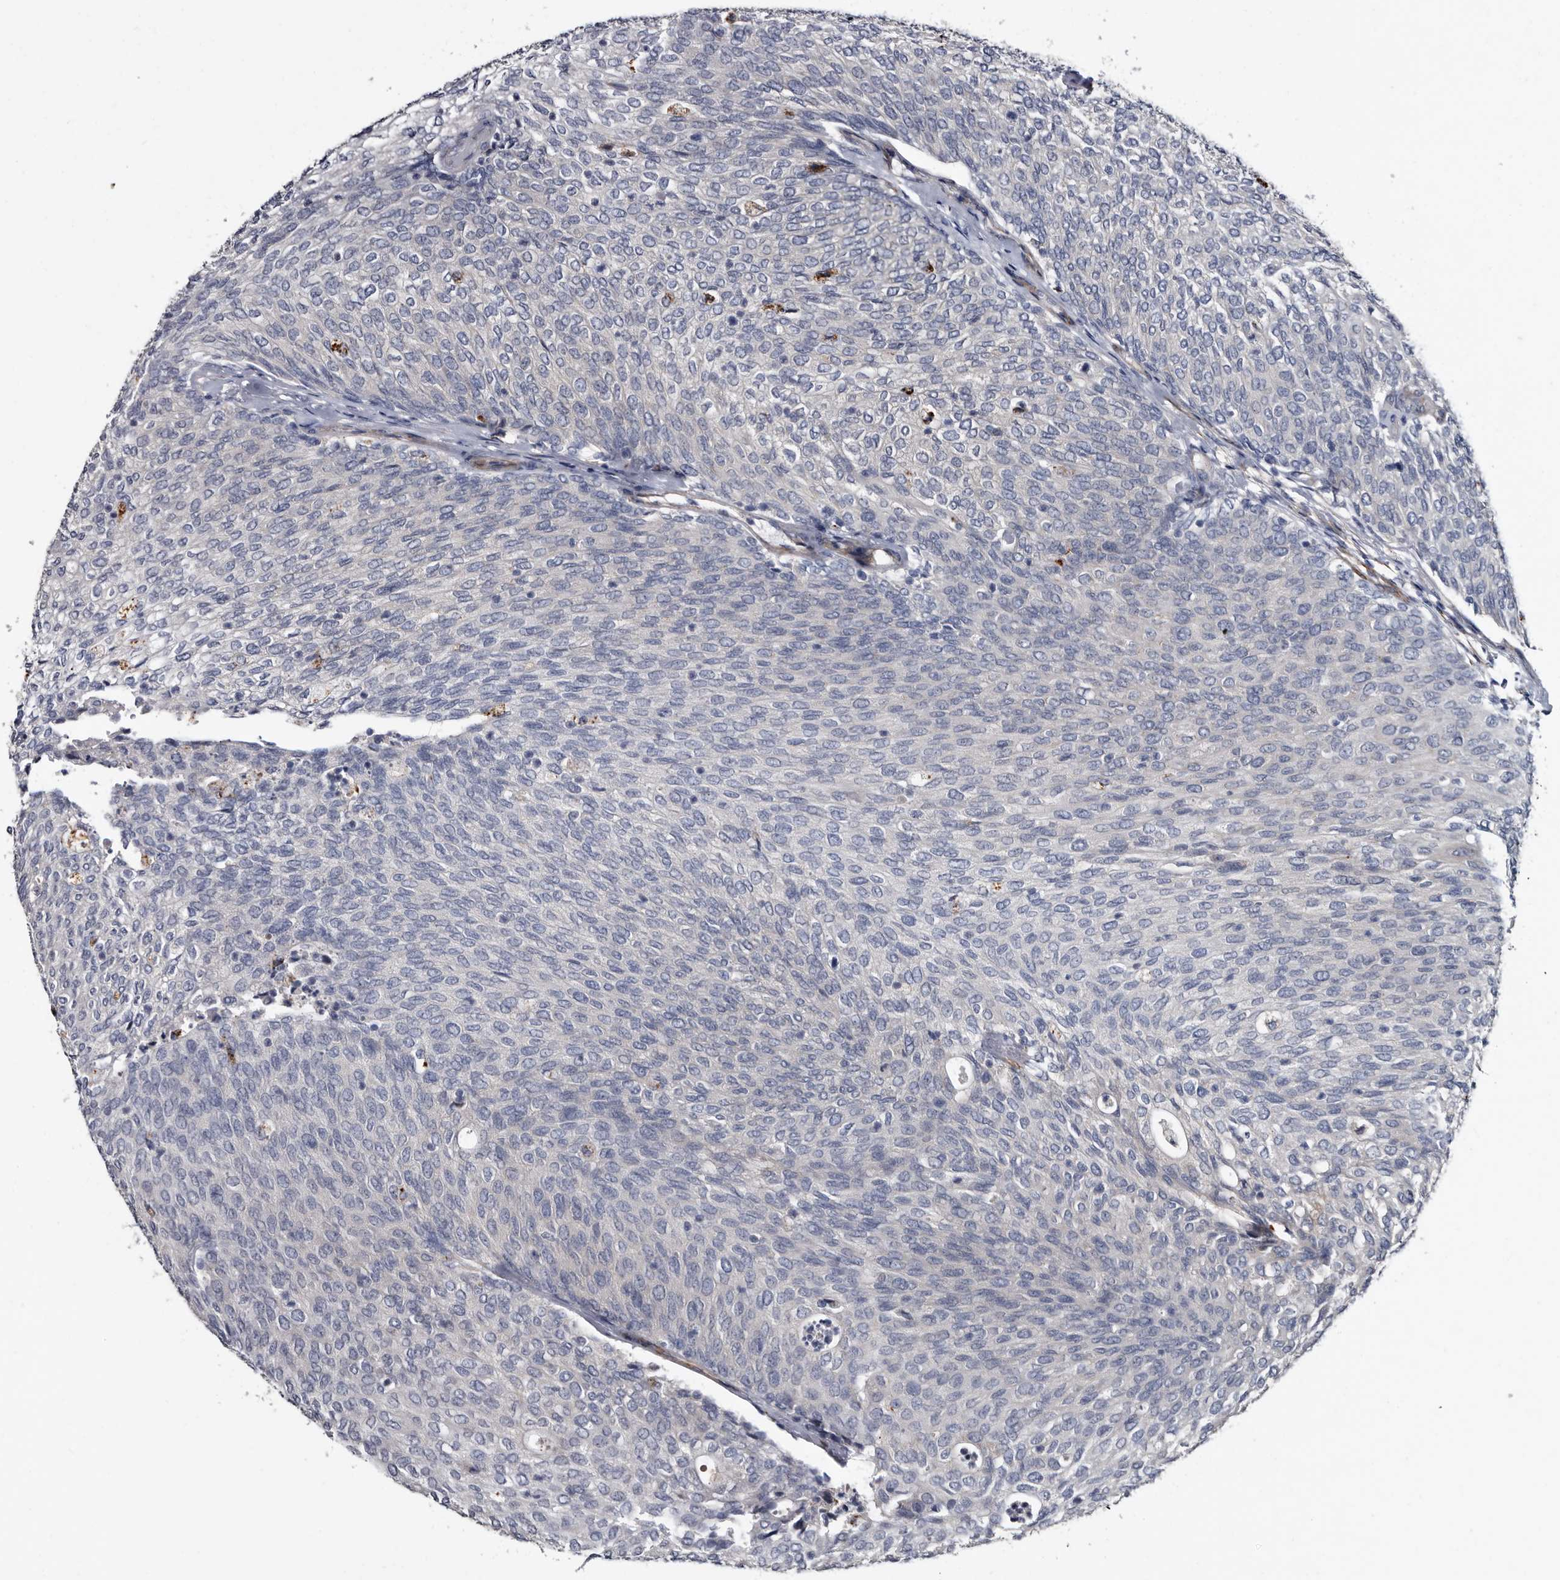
{"staining": {"intensity": "negative", "quantity": "none", "location": "none"}, "tissue": "urothelial cancer", "cell_type": "Tumor cells", "image_type": "cancer", "snomed": [{"axis": "morphology", "description": "Urothelial carcinoma, Low grade"}, {"axis": "topography", "description": "Urinary bladder"}], "caption": "Tumor cells show no significant expression in urothelial cancer. (Brightfield microscopy of DAB (3,3'-diaminobenzidine) immunohistochemistry at high magnification).", "gene": "IARS1", "patient": {"sex": "female", "age": 79}}